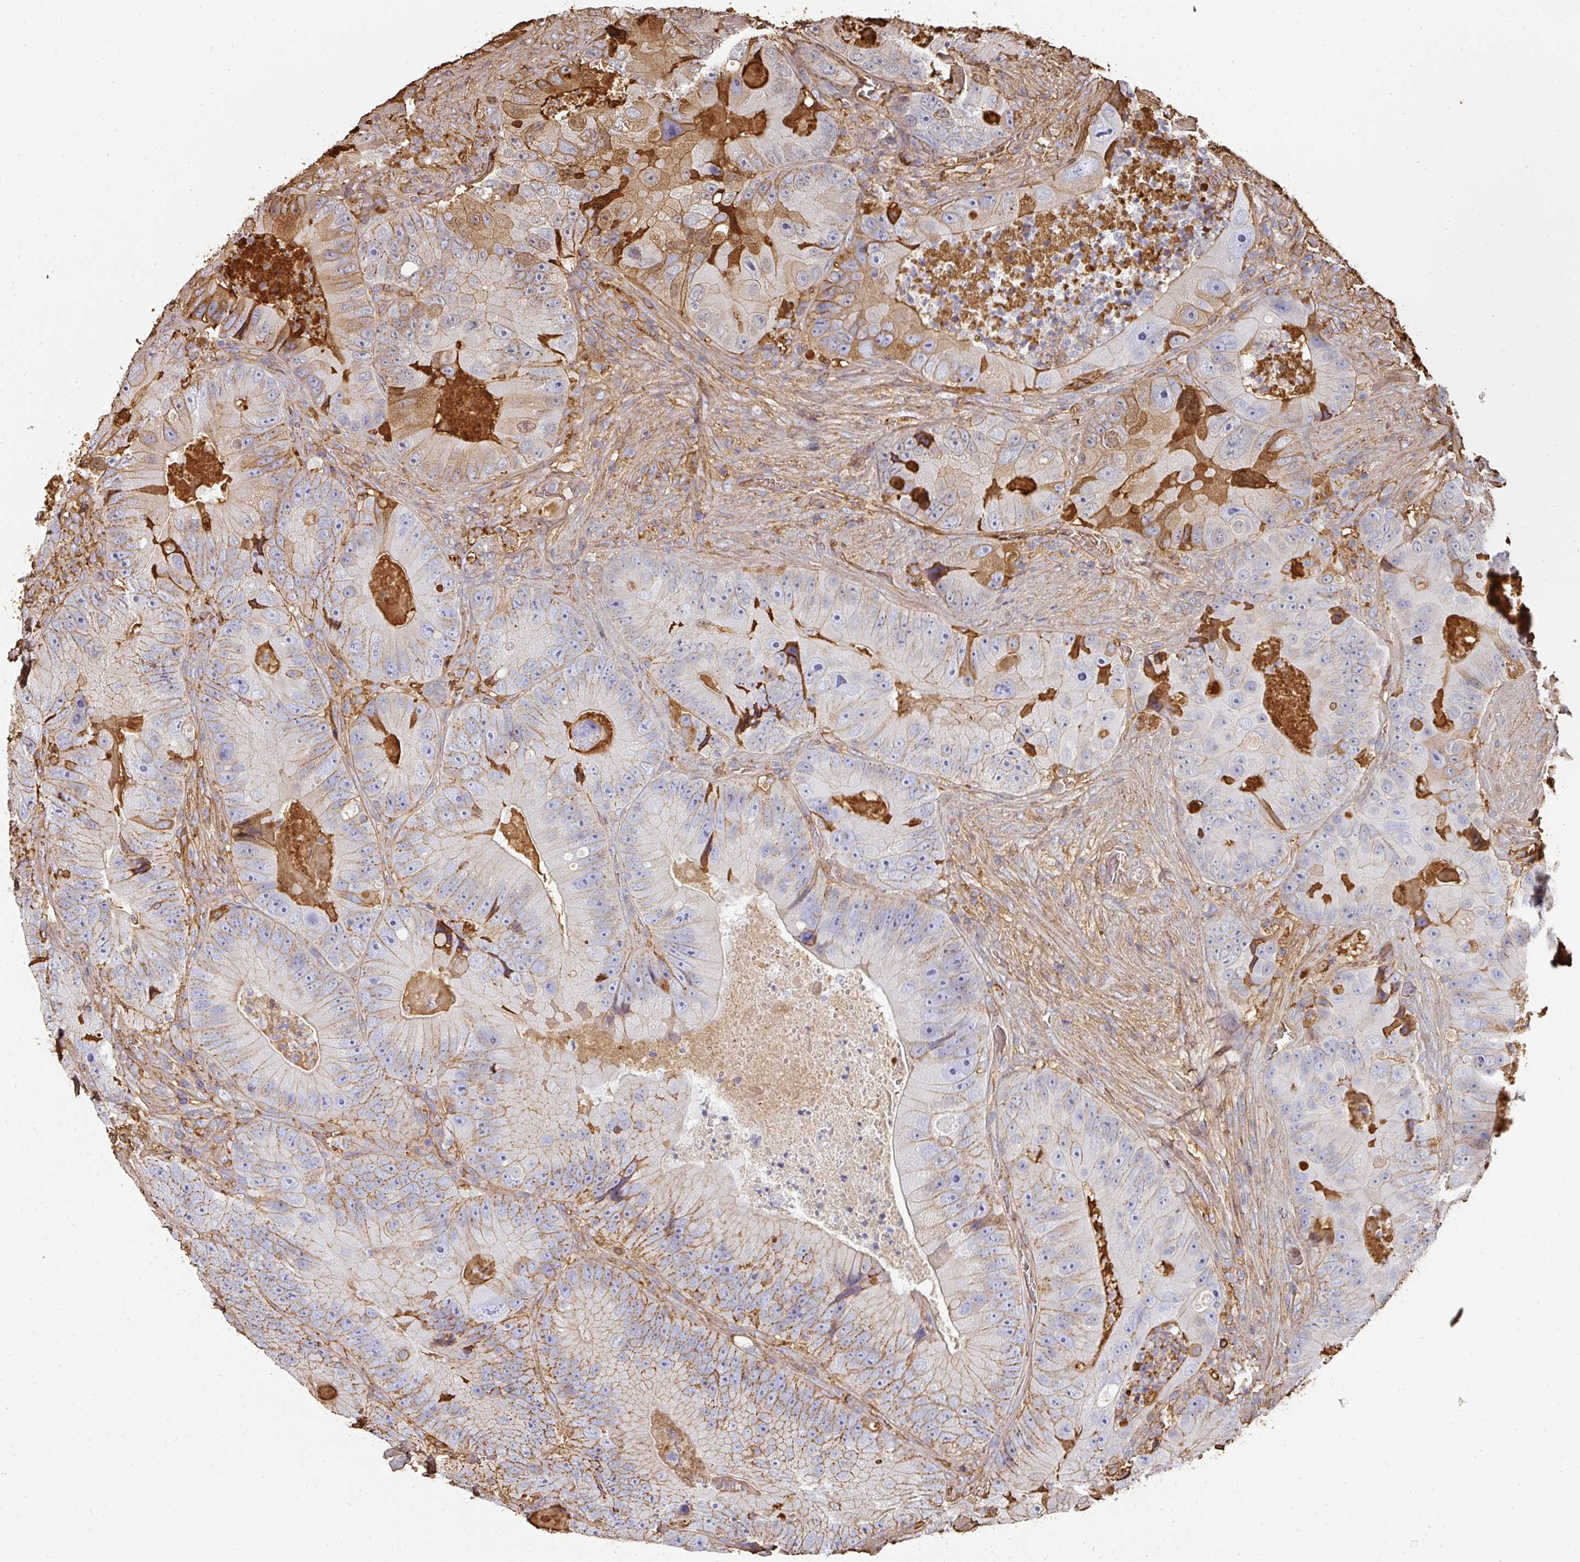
{"staining": {"intensity": "weak", "quantity": "25%-75%", "location": "cytoplasmic/membranous"}, "tissue": "colorectal cancer", "cell_type": "Tumor cells", "image_type": "cancer", "snomed": [{"axis": "morphology", "description": "Adenocarcinoma, NOS"}, {"axis": "topography", "description": "Colon"}], "caption": "Tumor cells display low levels of weak cytoplasmic/membranous positivity in about 25%-75% of cells in colorectal cancer (adenocarcinoma).", "gene": "ALB", "patient": {"sex": "female", "age": 86}}